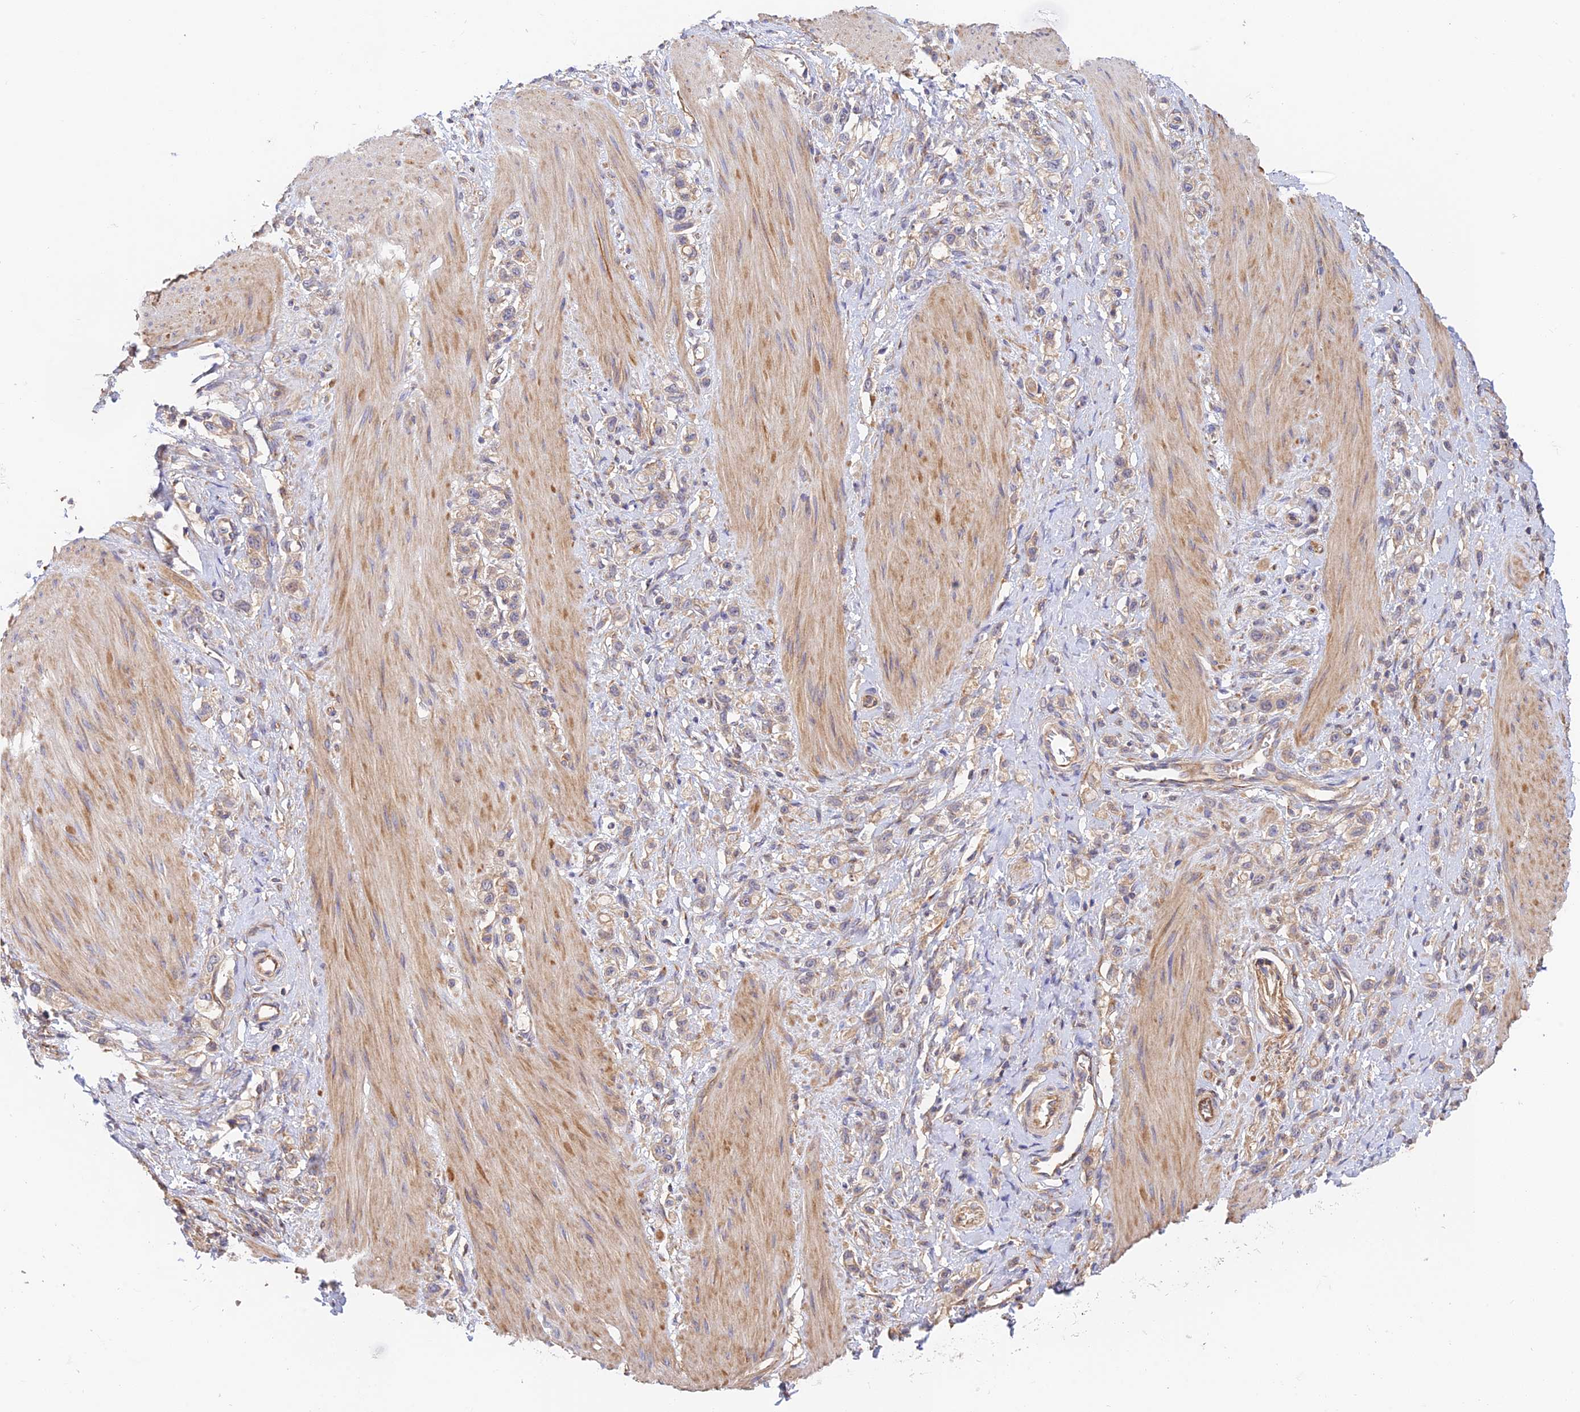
{"staining": {"intensity": "negative", "quantity": "none", "location": "none"}, "tissue": "stomach cancer", "cell_type": "Tumor cells", "image_type": "cancer", "snomed": [{"axis": "morphology", "description": "Adenocarcinoma, NOS"}, {"axis": "topography", "description": "Stomach"}], "caption": "An immunohistochemistry (IHC) photomicrograph of stomach cancer (adenocarcinoma) is shown. There is no staining in tumor cells of stomach cancer (adenocarcinoma).", "gene": "MYO9A", "patient": {"sex": "female", "age": 65}}